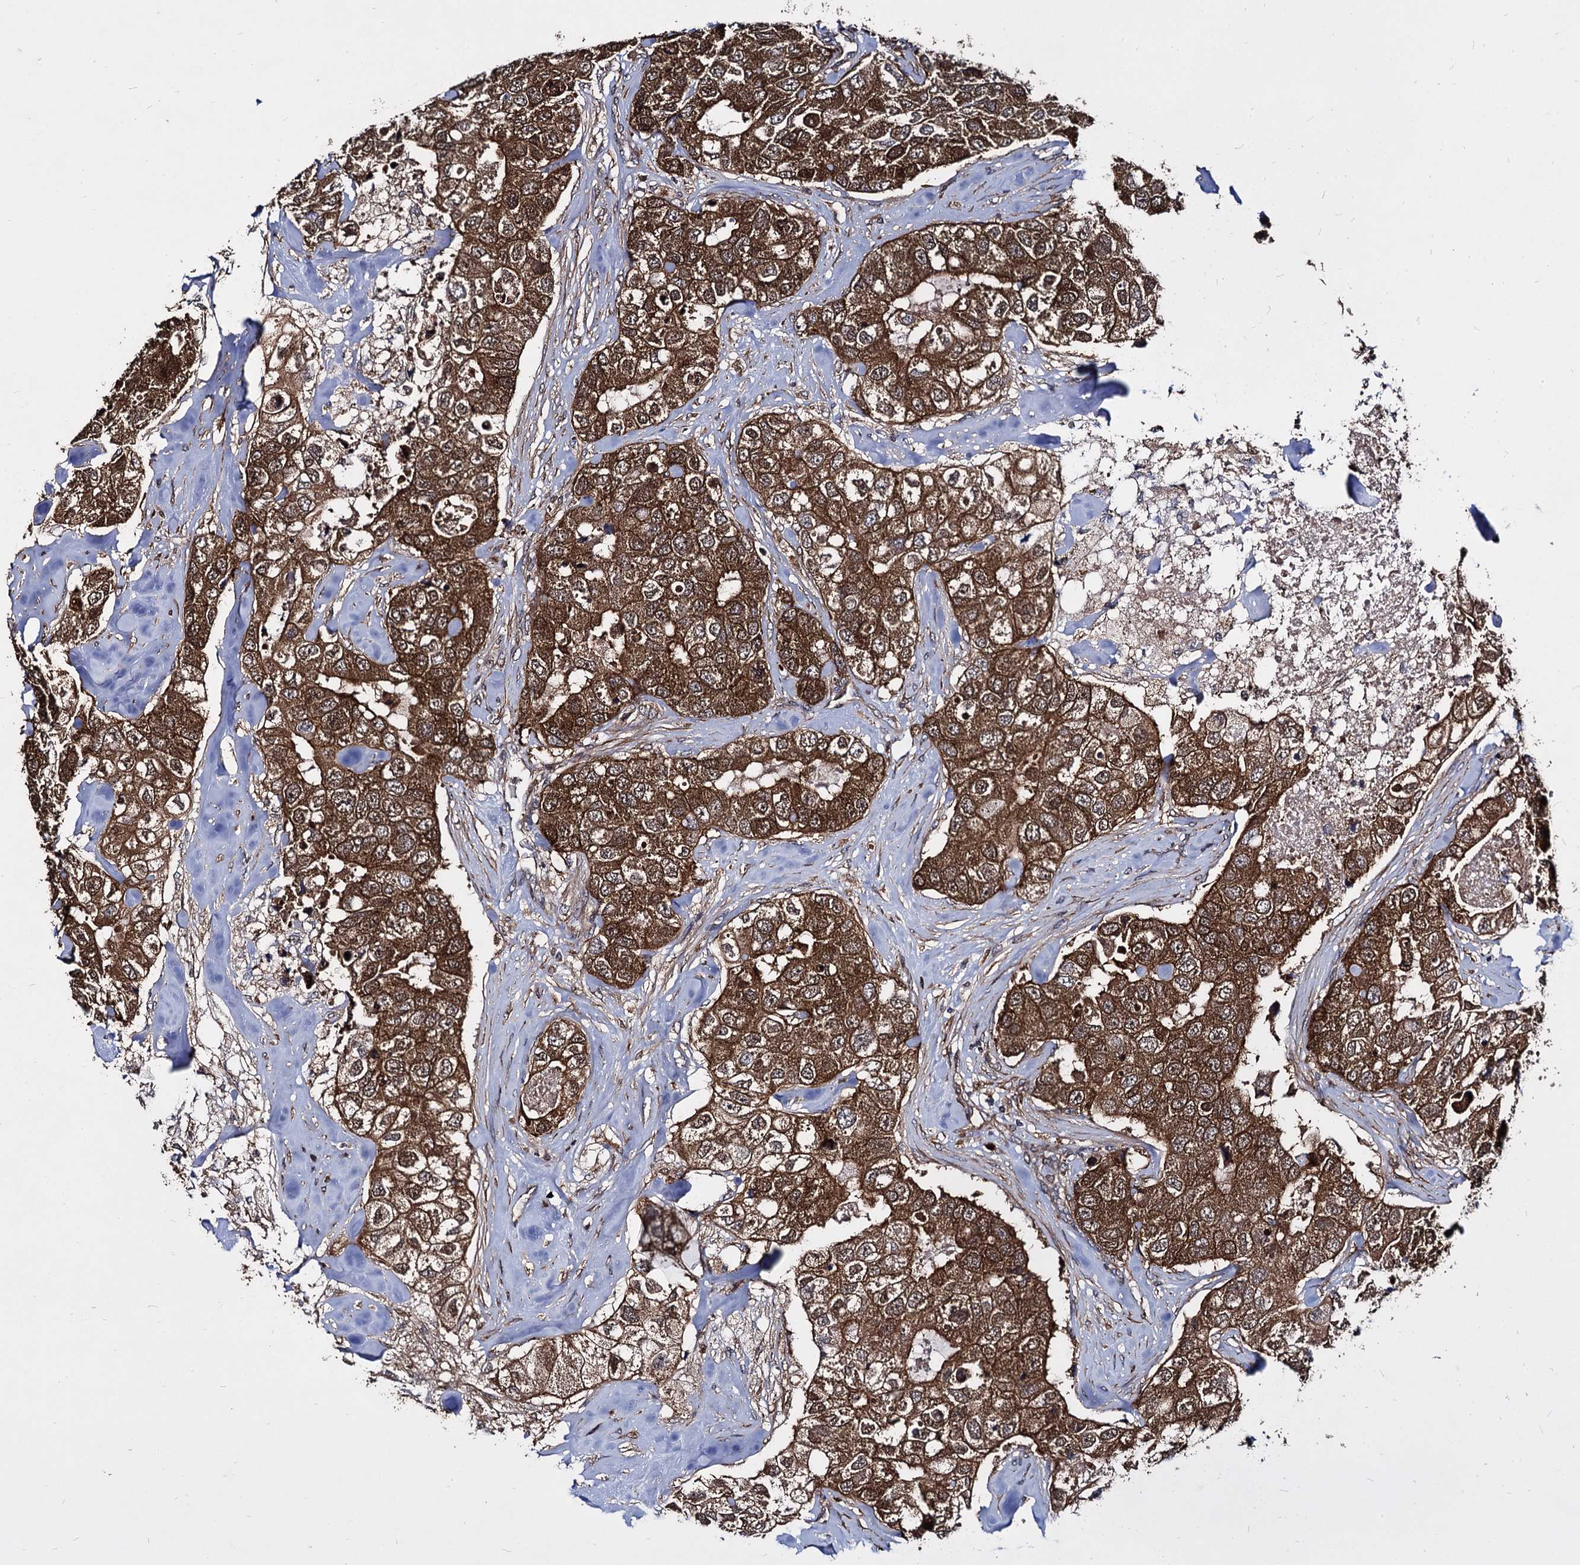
{"staining": {"intensity": "strong", "quantity": ">75%", "location": "cytoplasmic/membranous"}, "tissue": "breast cancer", "cell_type": "Tumor cells", "image_type": "cancer", "snomed": [{"axis": "morphology", "description": "Duct carcinoma"}, {"axis": "topography", "description": "Breast"}], "caption": "This photomicrograph demonstrates immunohistochemistry staining of human breast infiltrating ductal carcinoma, with high strong cytoplasmic/membranous staining in about >75% of tumor cells.", "gene": "NME1", "patient": {"sex": "female", "age": 62}}